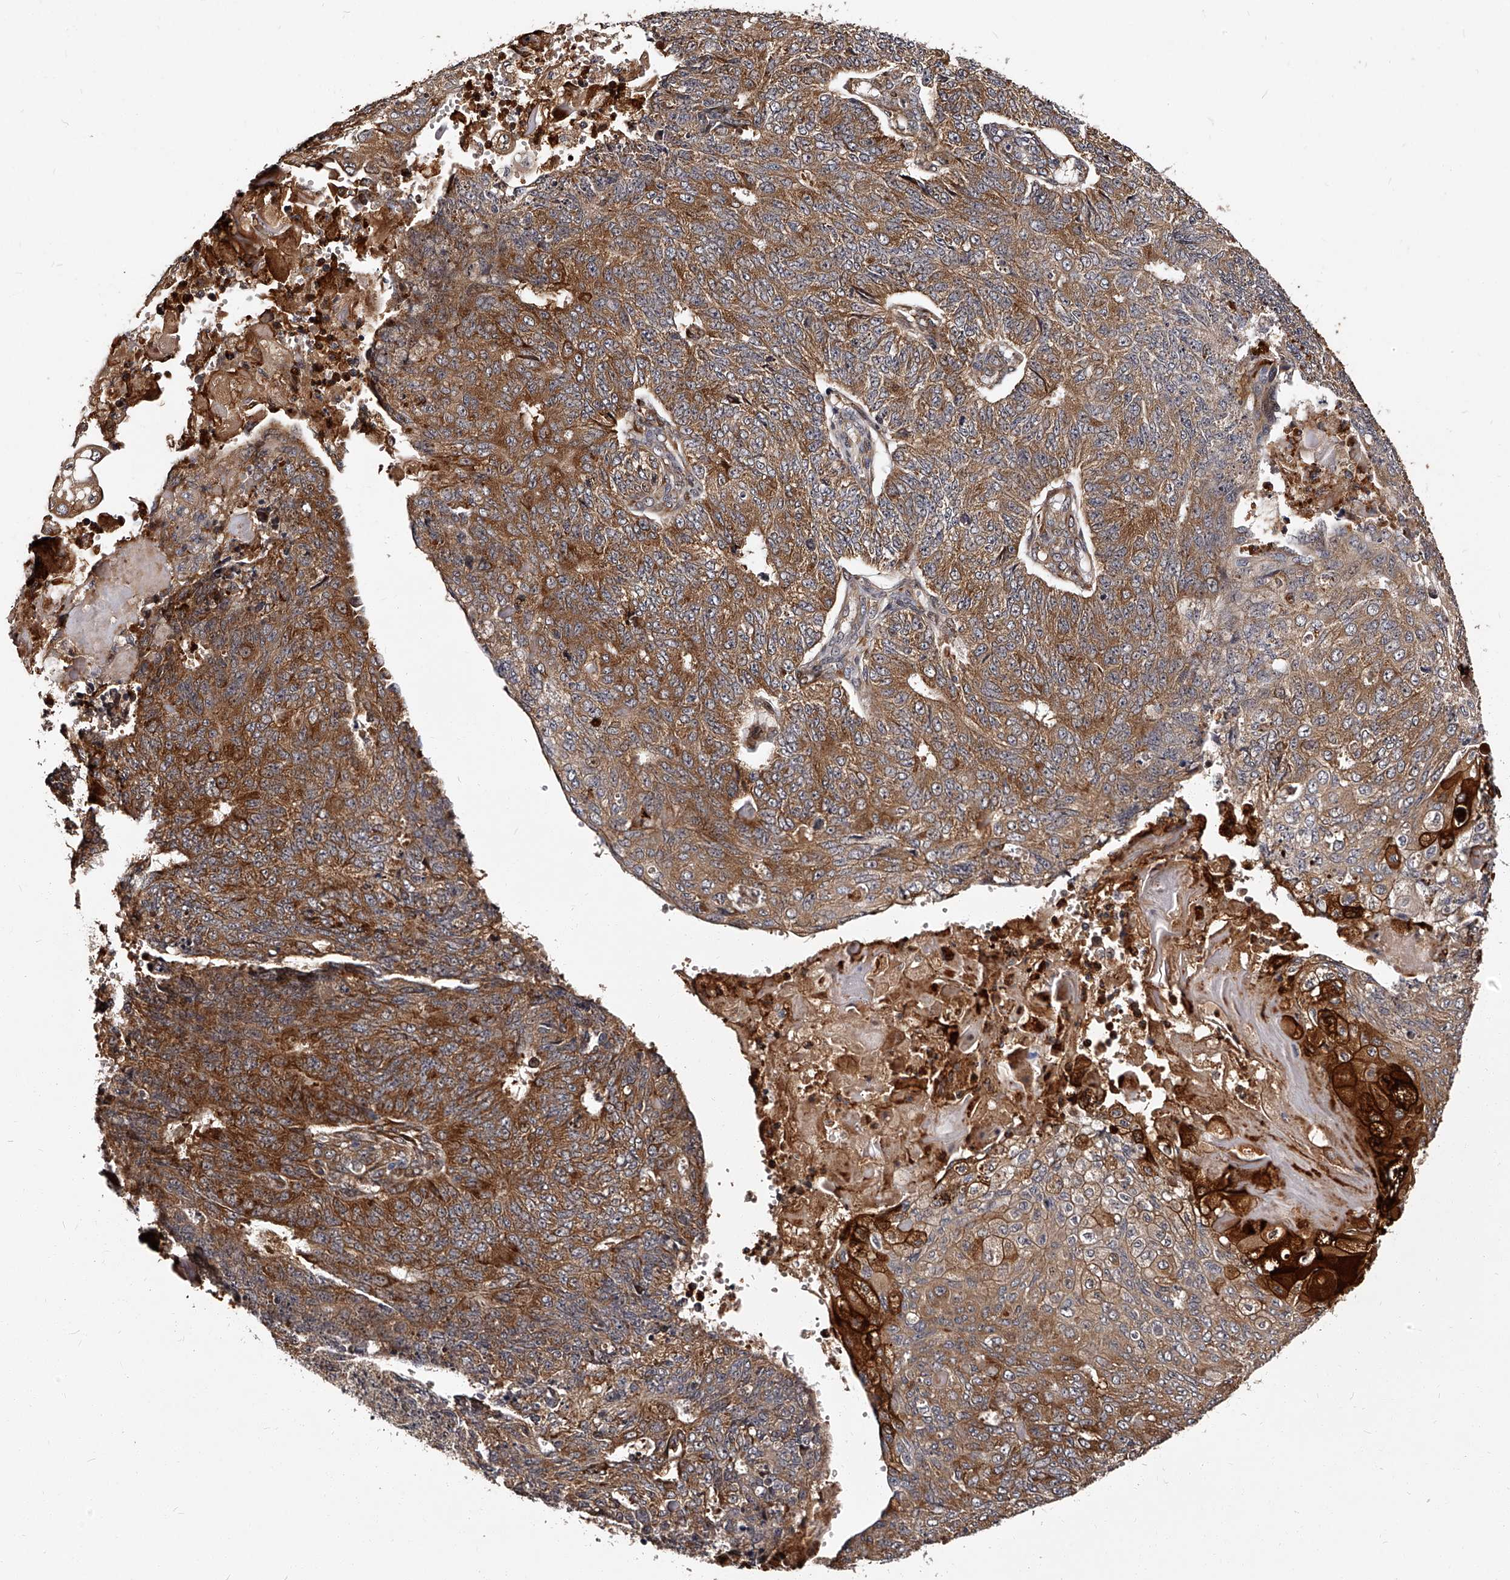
{"staining": {"intensity": "strong", "quantity": ">75%", "location": "cytoplasmic/membranous"}, "tissue": "endometrial cancer", "cell_type": "Tumor cells", "image_type": "cancer", "snomed": [{"axis": "morphology", "description": "Adenocarcinoma, NOS"}, {"axis": "topography", "description": "Endometrium"}], "caption": "Endometrial cancer (adenocarcinoma) tissue shows strong cytoplasmic/membranous expression in about >75% of tumor cells, visualized by immunohistochemistry.", "gene": "RSC1A1", "patient": {"sex": "female", "age": 32}}